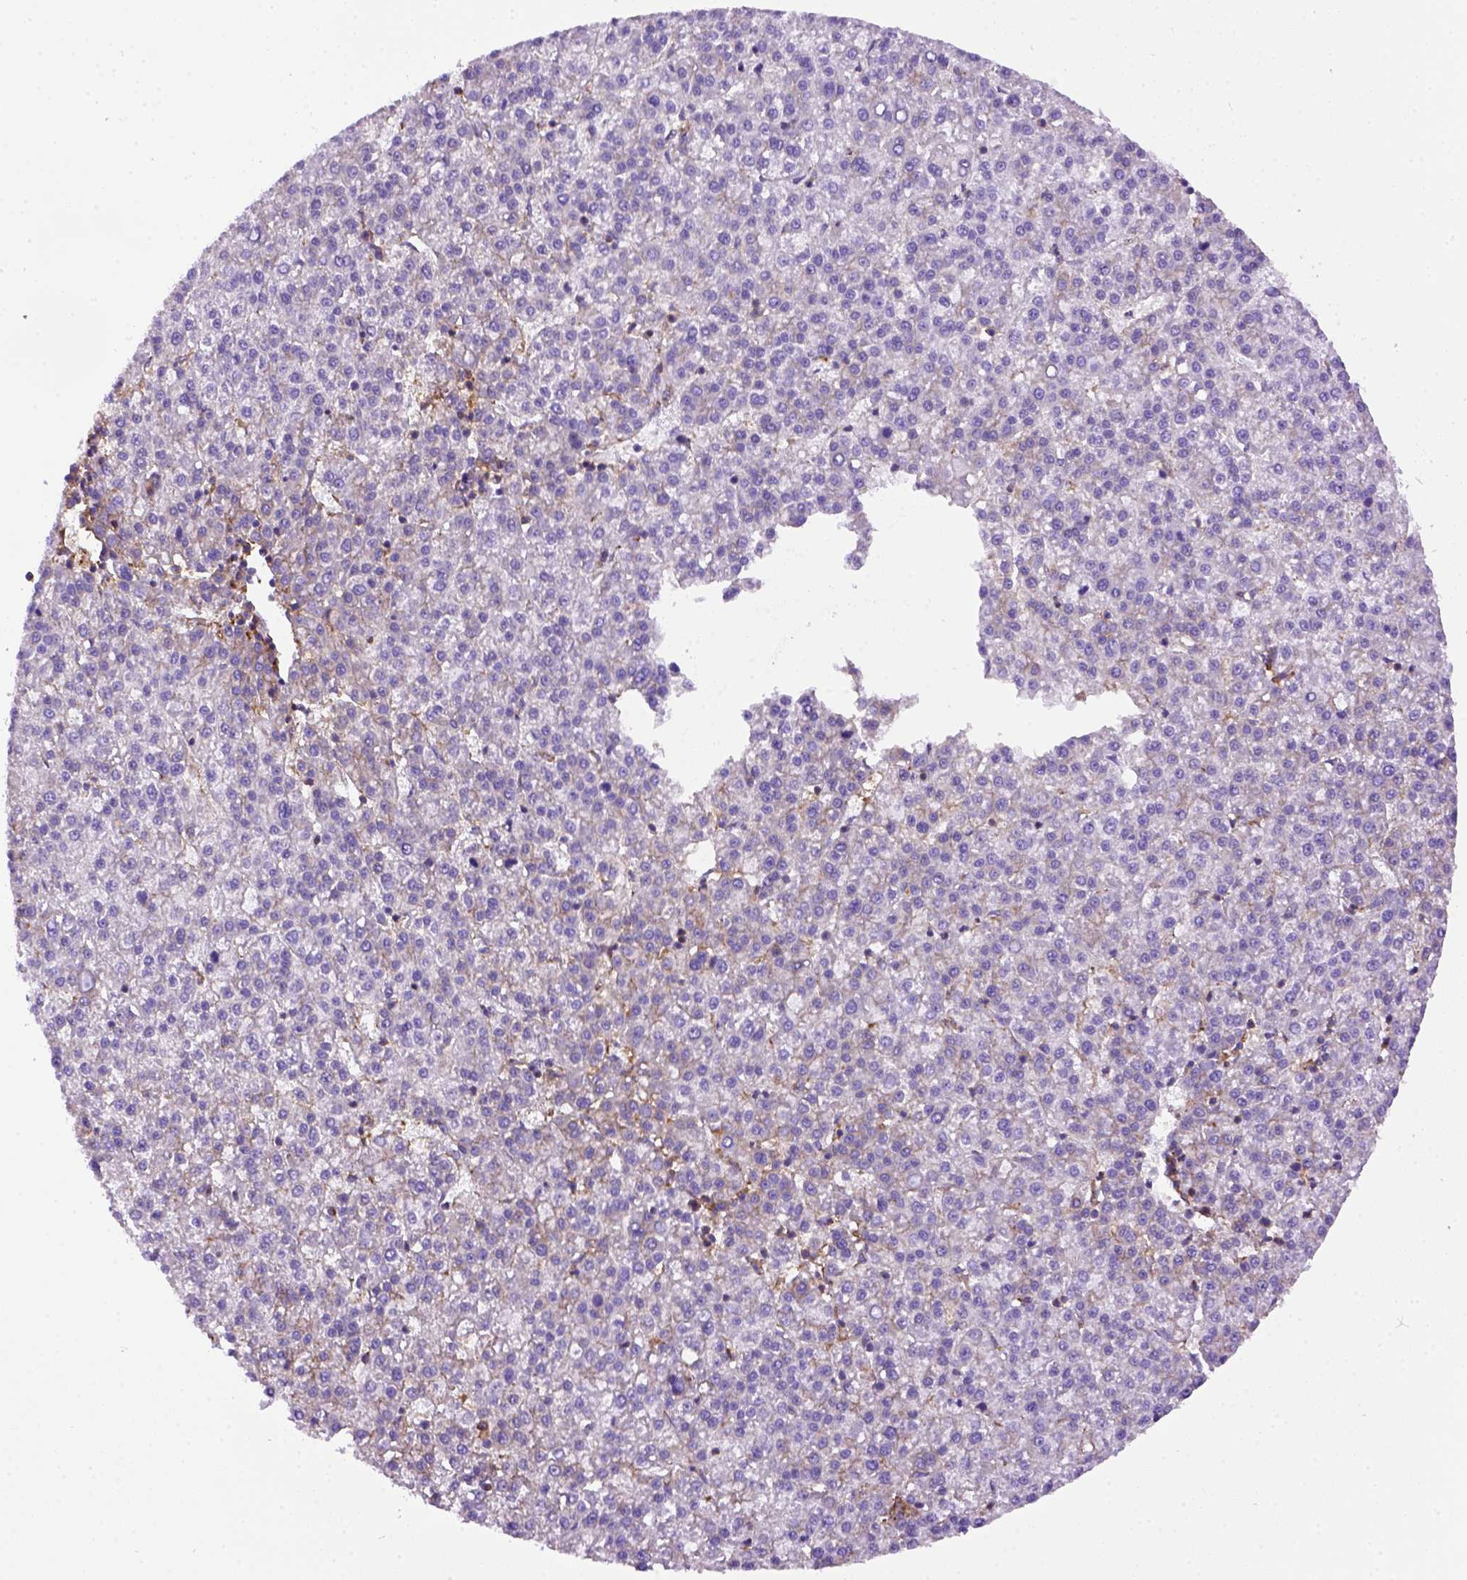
{"staining": {"intensity": "weak", "quantity": "<25%", "location": "cytoplasmic/membranous"}, "tissue": "liver cancer", "cell_type": "Tumor cells", "image_type": "cancer", "snomed": [{"axis": "morphology", "description": "Carcinoma, Hepatocellular, NOS"}, {"axis": "topography", "description": "Liver"}], "caption": "Protein analysis of liver cancer reveals no significant staining in tumor cells.", "gene": "MVP", "patient": {"sex": "female", "age": 58}}